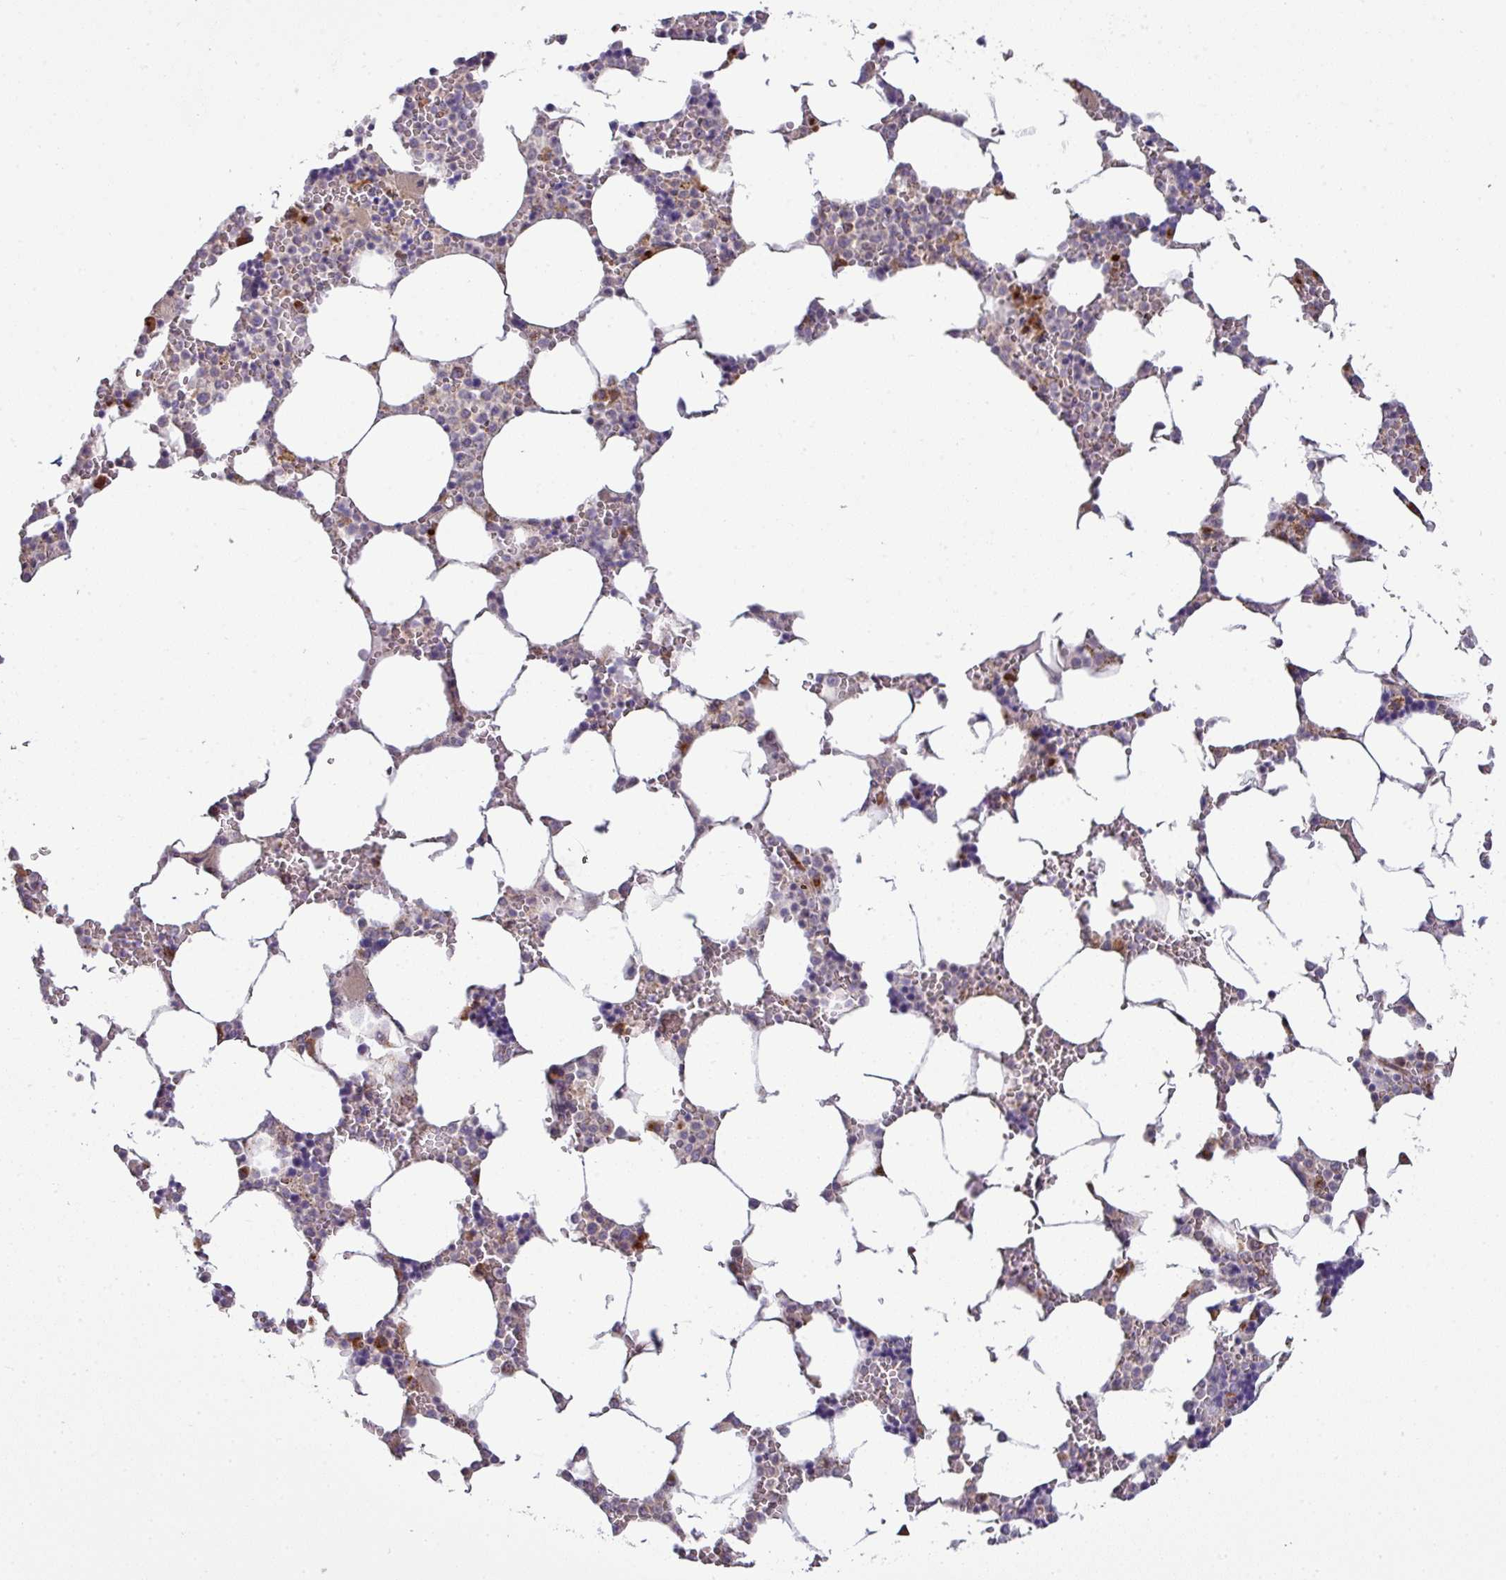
{"staining": {"intensity": "moderate", "quantity": "<25%", "location": "cytoplasmic/membranous"}, "tissue": "bone marrow", "cell_type": "Hematopoietic cells", "image_type": "normal", "snomed": [{"axis": "morphology", "description": "Normal tissue, NOS"}, {"axis": "topography", "description": "Bone marrow"}], "caption": "DAB immunohistochemical staining of normal bone marrow displays moderate cytoplasmic/membranous protein positivity in approximately <25% of hematopoietic cells. The staining was performed using DAB (3,3'-diaminobenzidine), with brown indicating positive protein expression. Nuclei are stained blue with hematoxylin.", "gene": "TIMMDC1", "patient": {"sex": "male", "age": 64}}